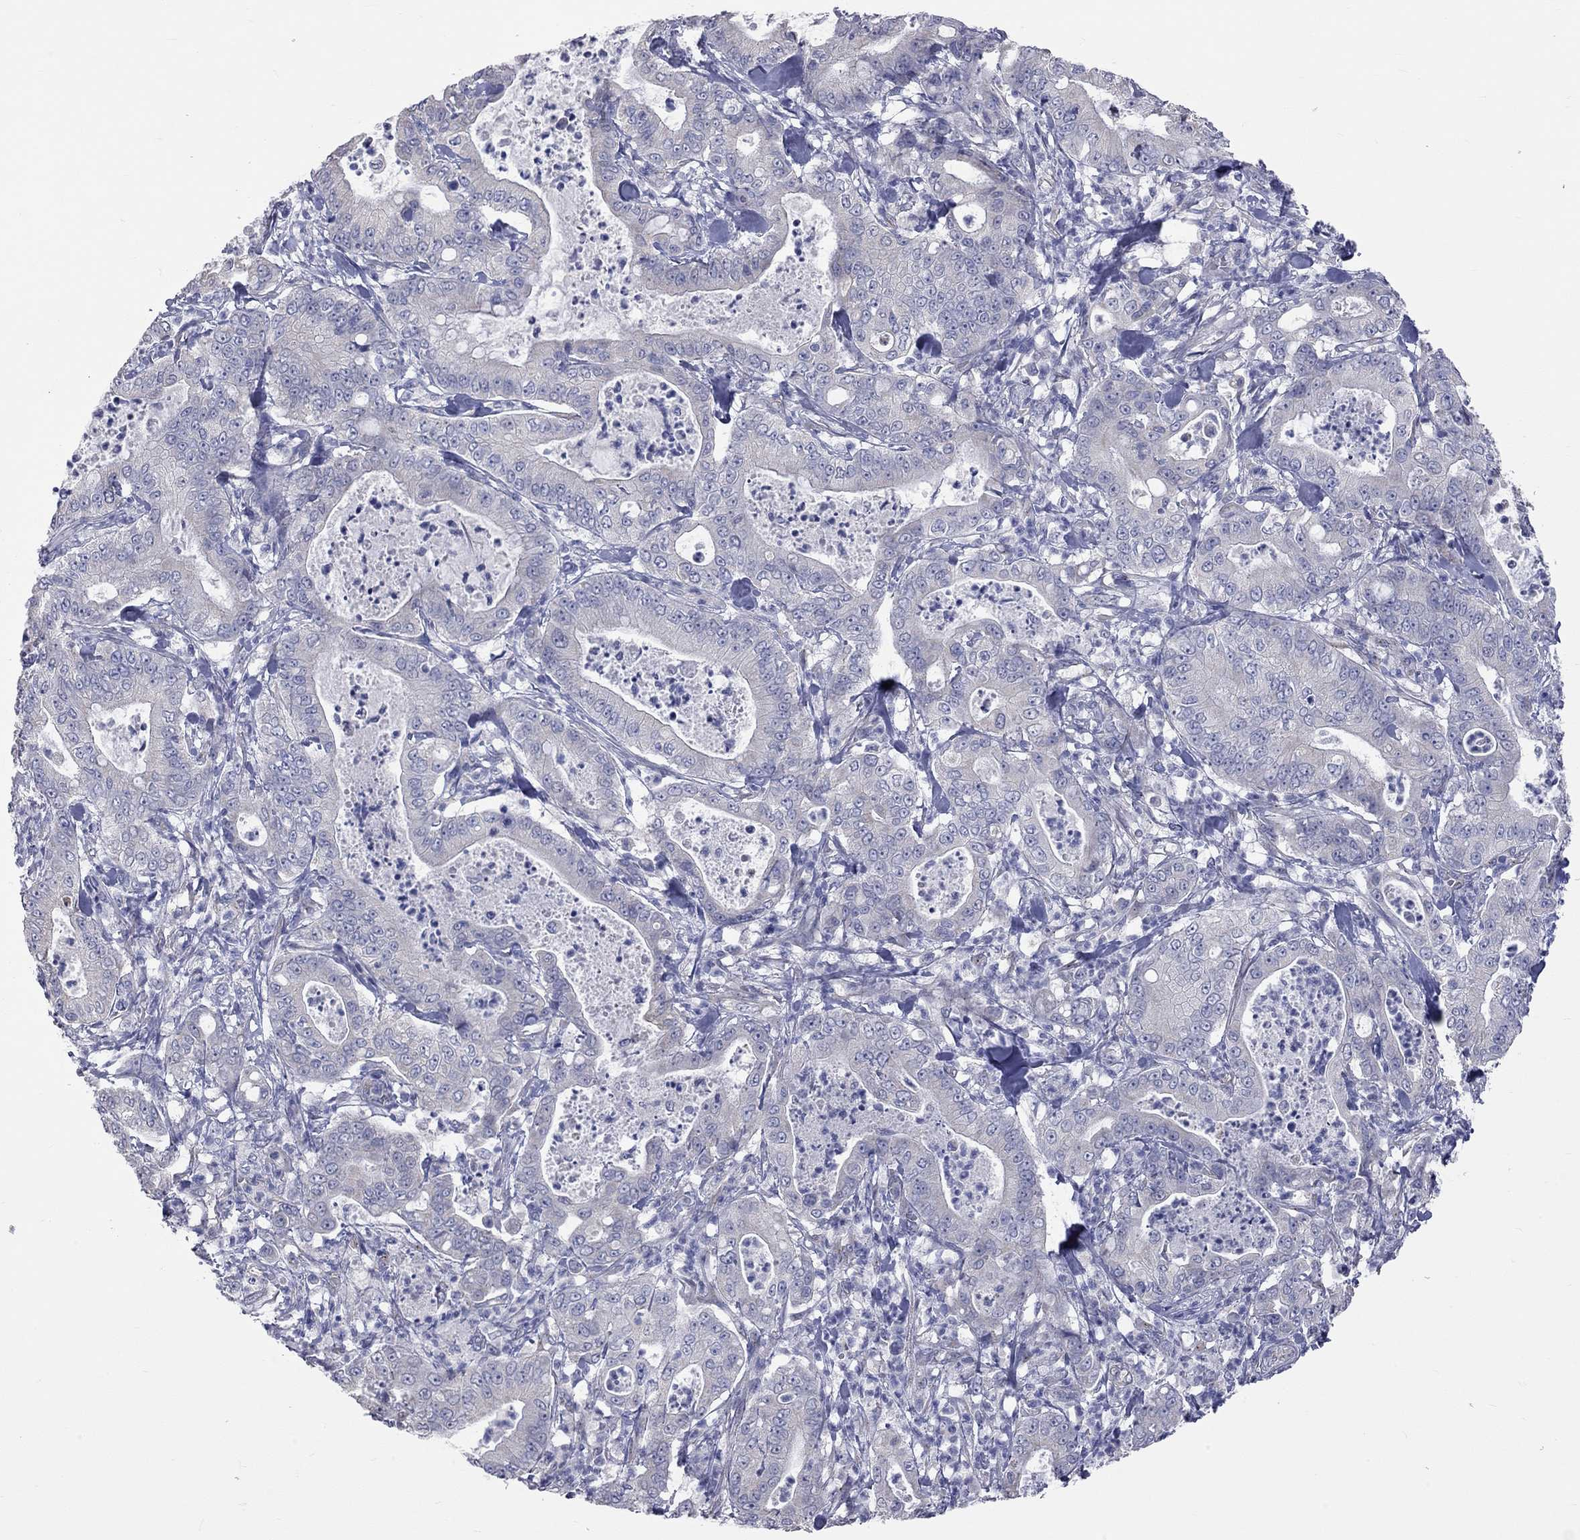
{"staining": {"intensity": "negative", "quantity": "none", "location": "none"}, "tissue": "pancreatic cancer", "cell_type": "Tumor cells", "image_type": "cancer", "snomed": [{"axis": "morphology", "description": "Adenocarcinoma, NOS"}, {"axis": "topography", "description": "Pancreas"}], "caption": "There is no significant positivity in tumor cells of pancreatic adenocarcinoma.", "gene": "OPRK1", "patient": {"sex": "male", "age": 71}}